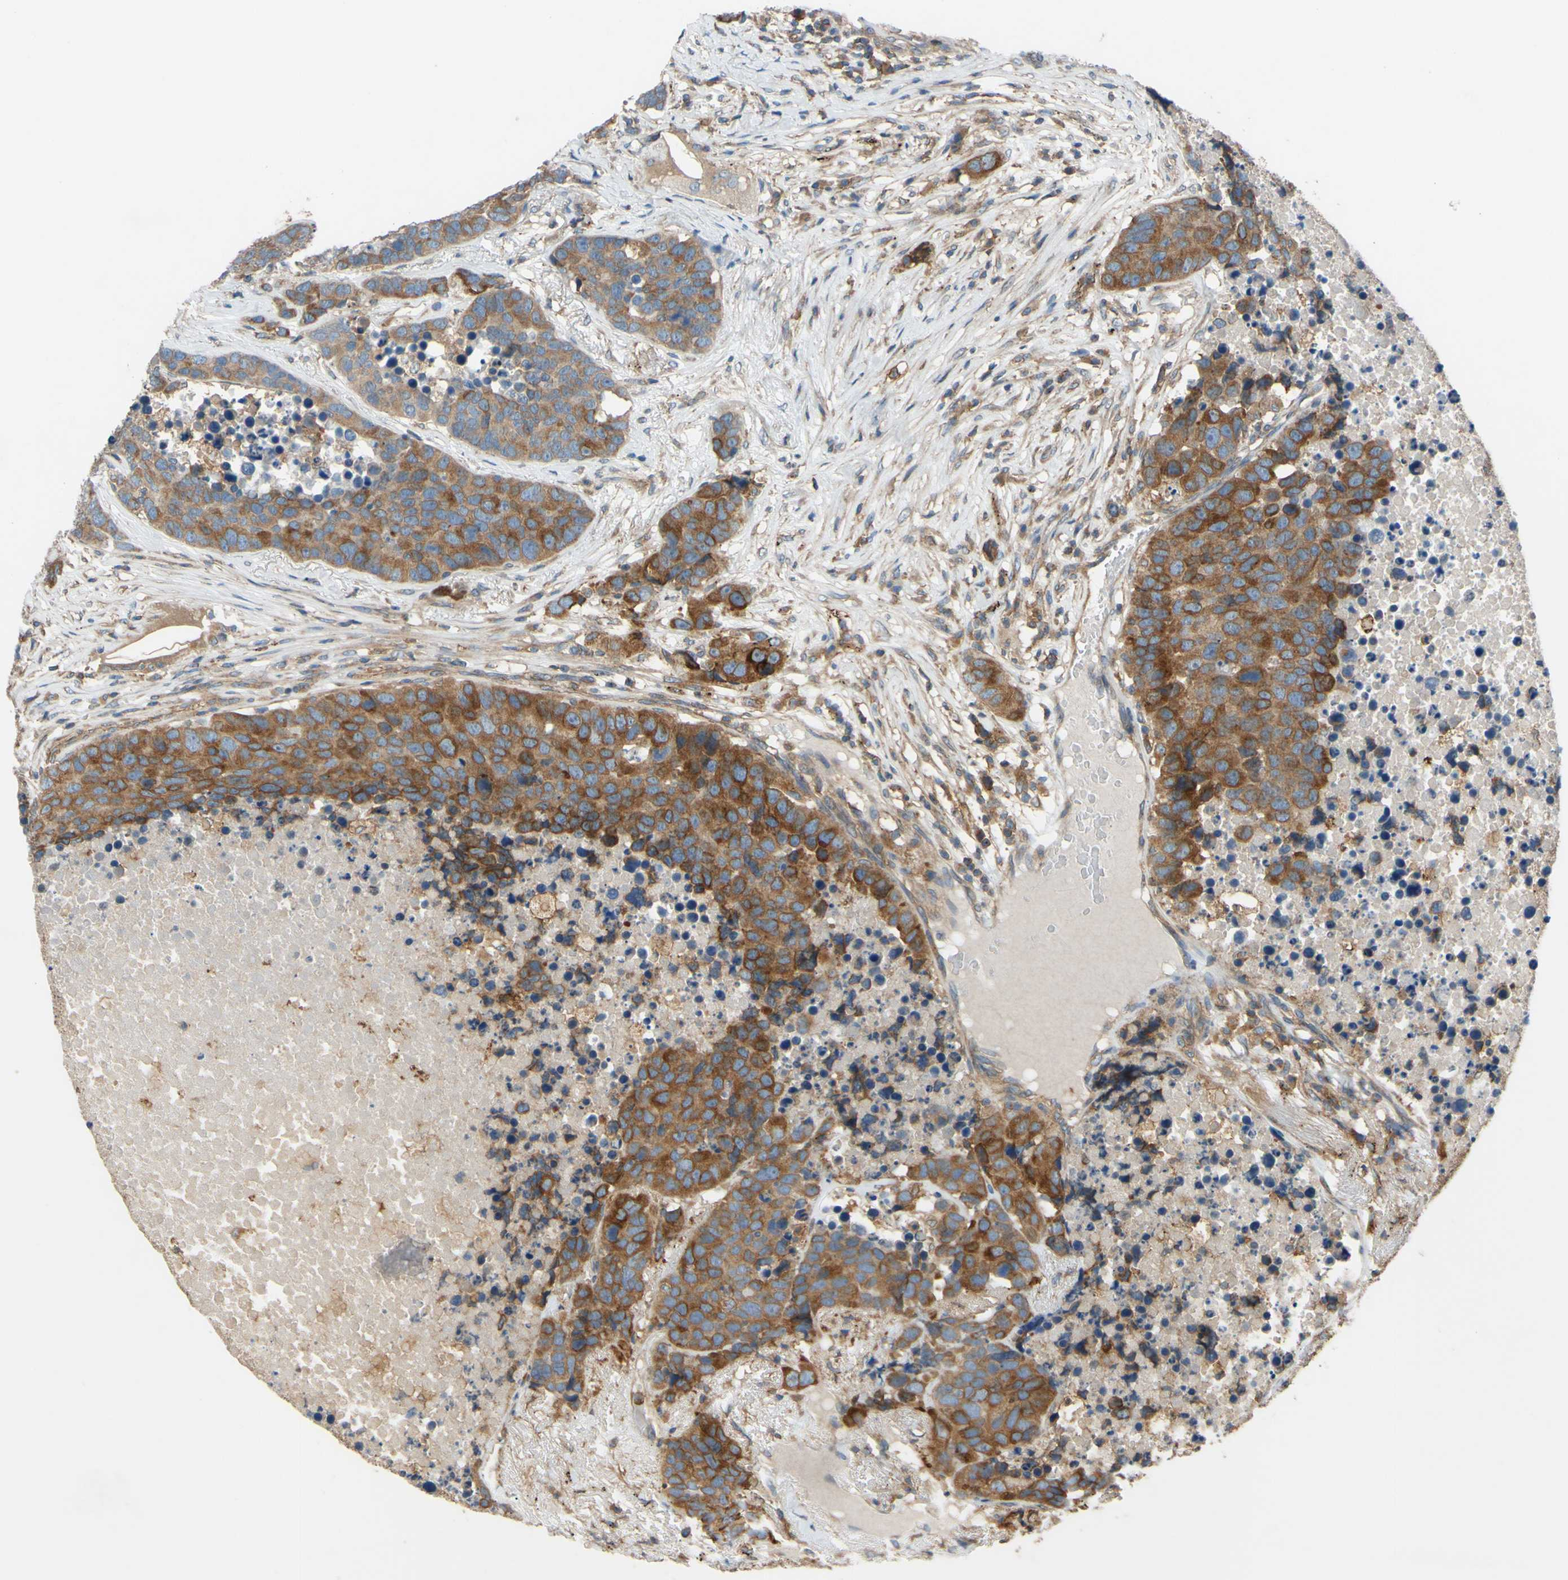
{"staining": {"intensity": "moderate", "quantity": ">75%", "location": "cytoplasmic/membranous"}, "tissue": "carcinoid", "cell_type": "Tumor cells", "image_type": "cancer", "snomed": [{"axis": "morphology", "description": "Carcinoid, malignant, NOS"}, {"axis": "topography", "description": "Lung"}], "caption": "Carcinoid (malignant) tissue reveals moderate cytoplasmic/membranous positivity in approximately >75% of tumor cells, visualized by immunohistochemistry.", "gene": "POR", "patient": {"sex": "male", "age": 60}}